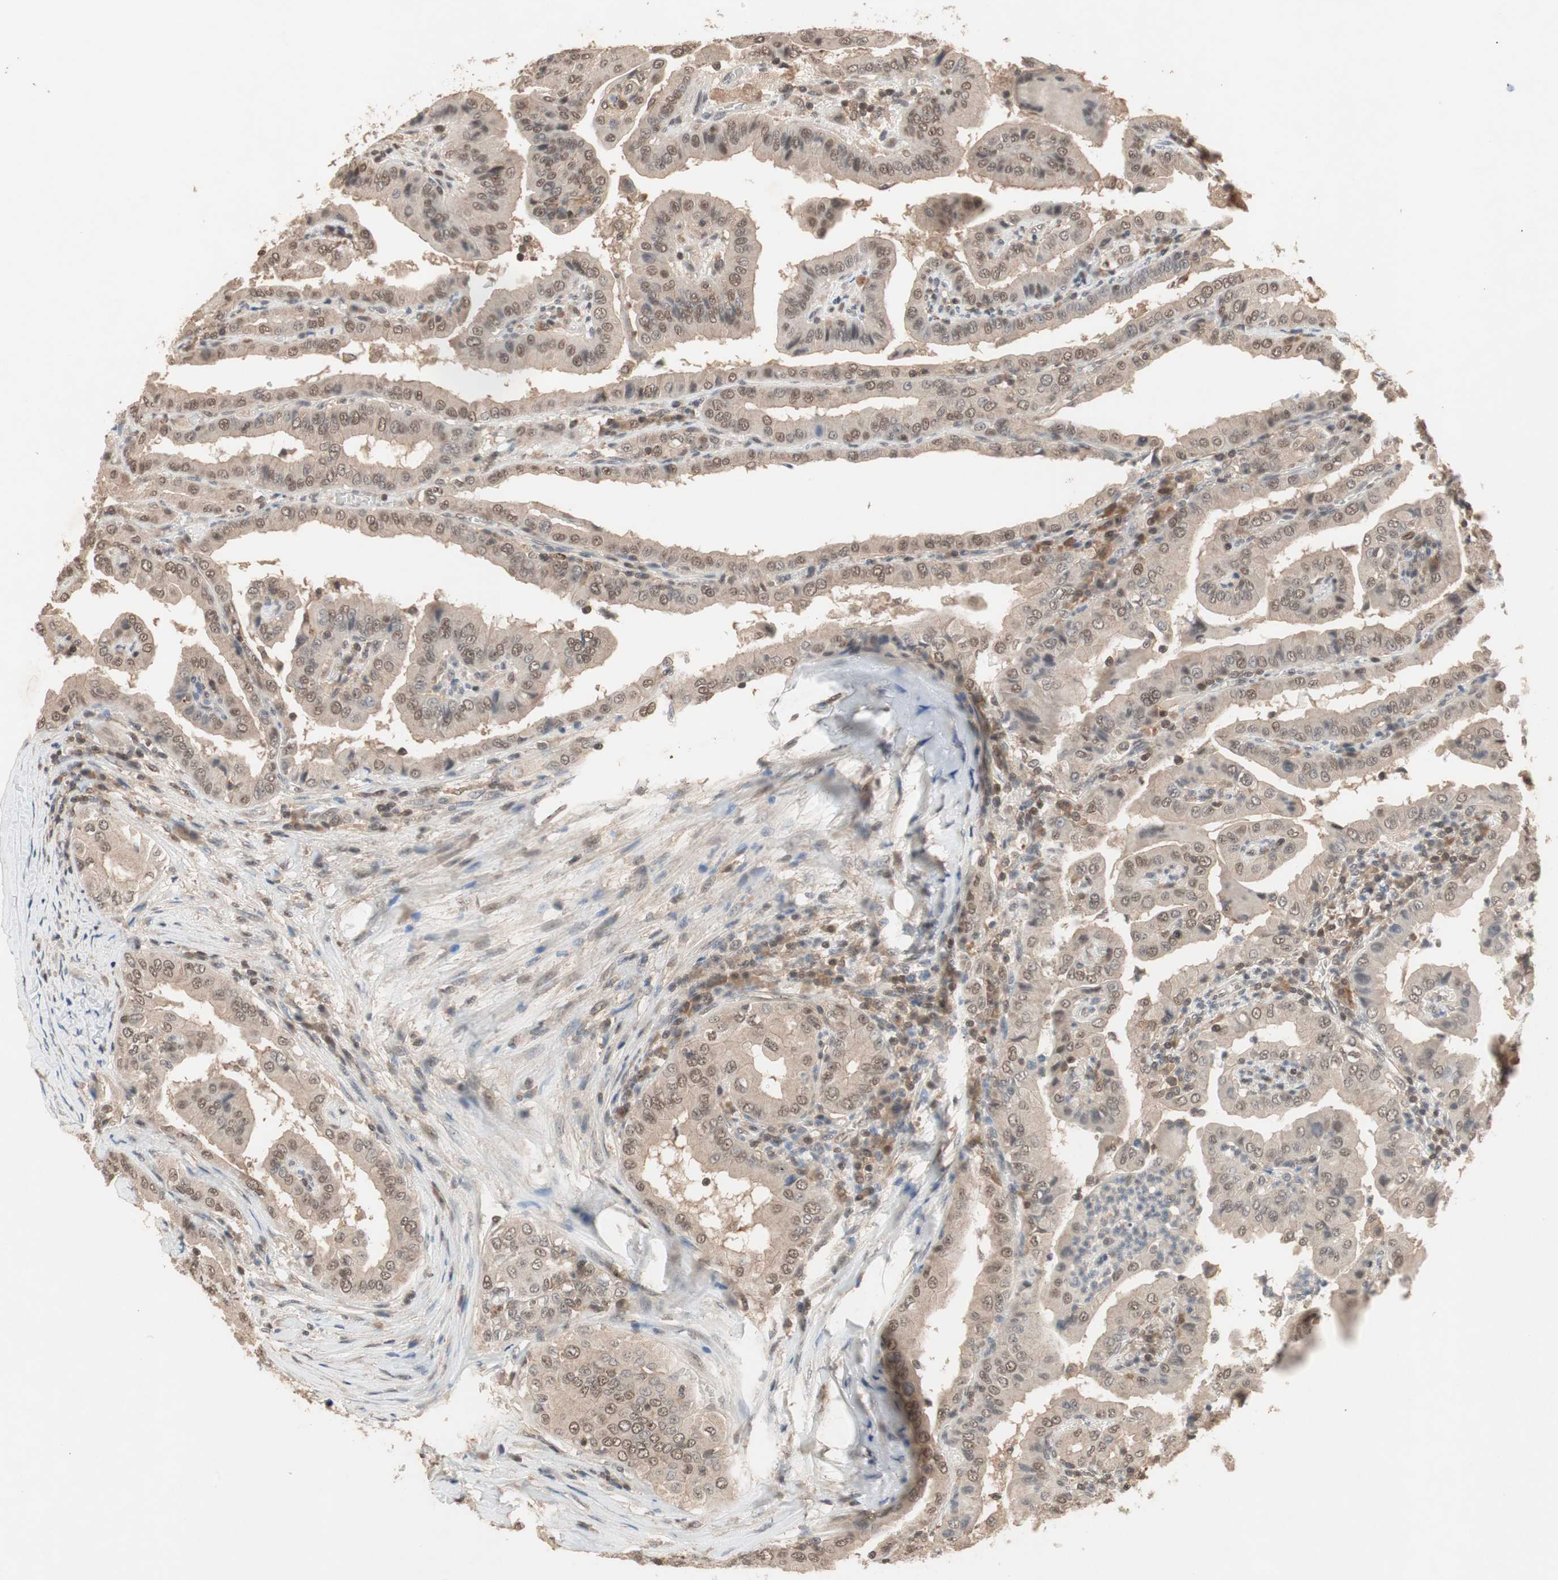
{"staining": {"intensity": "moderate", "quantity": ">75%", "location": "cytoplasmic/membranous,nuclear"}, "tissue": "thyroid cancer", "cell_type": "Tumor cells", "image_type": "cancer", "snomed": [{"axis": "morphology", "description": "Papillary adenocarcinoma, NOS"}, {"axis": "topography", "description": "Thyroid gland"}], "caption": "Approximately >75% of tumor cells in thyroid cancer (papillary adenocarcinoma) demonstrate moderate cytoplasmic/membranous and nuclear protein expression as visualized by brown immunohistochemical staining.", "gene": "GART", "patient": {"sex": "male", "age": 33}}